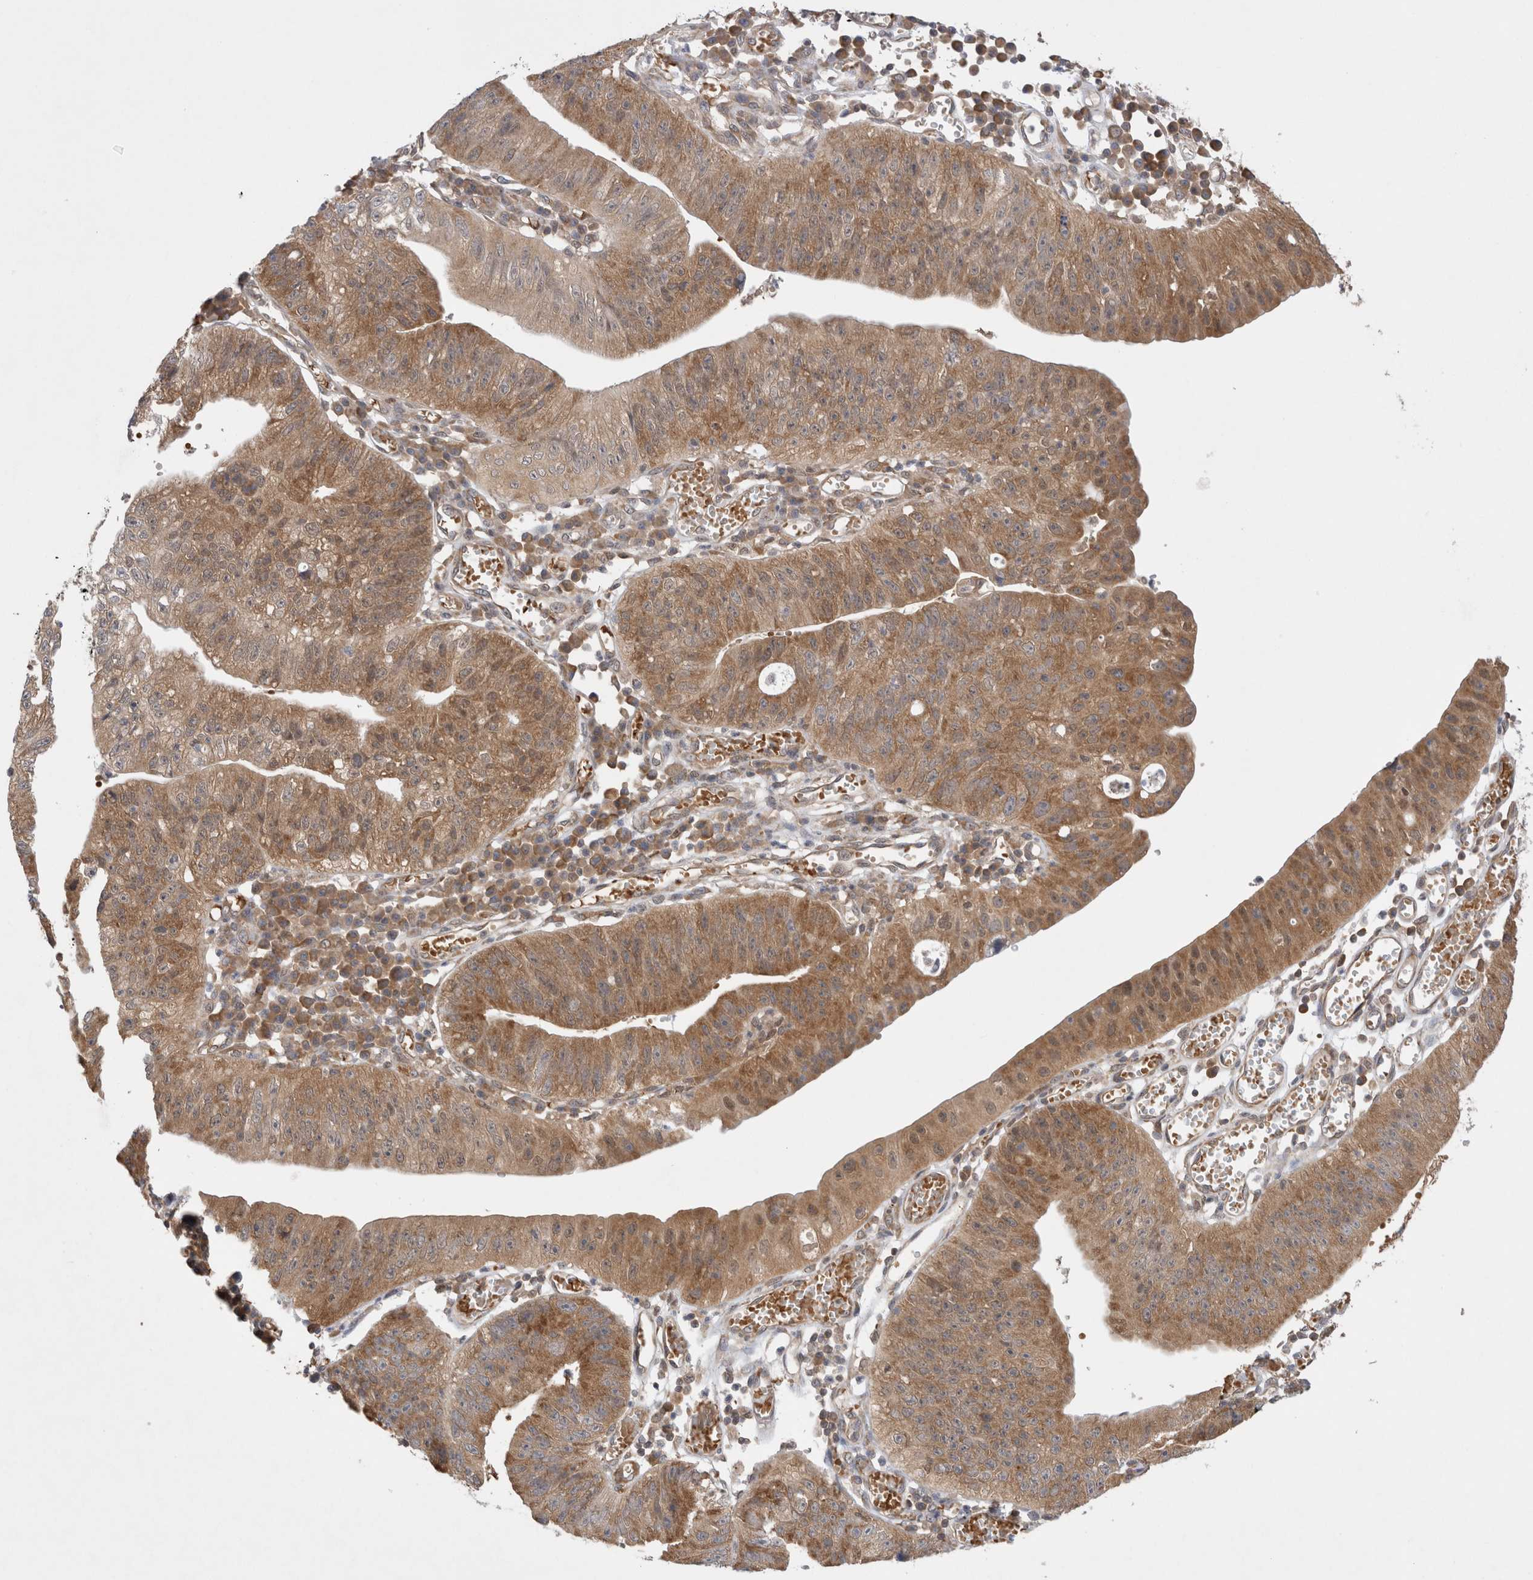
{"staining": {"intensity": "moderate", "quantity": ">75%", "location": "cytoplasmic/membranous"}, "tissue": "stomach cancer", "cell_type": "Tumor cells", "image_type": "cancer", "snomed": [{"axis": "morphology", "description": "Adenocarcinoma, NOS"}, {"axis": "topography", "description": "Stomach"}], "caption": "An image of stomach cancer stained for a protein displays moderate cytoplasmic/membranous brown staining in tumor cells.", "gene": "EIF3E", "patient": {"sex": "male", "age": 59}}